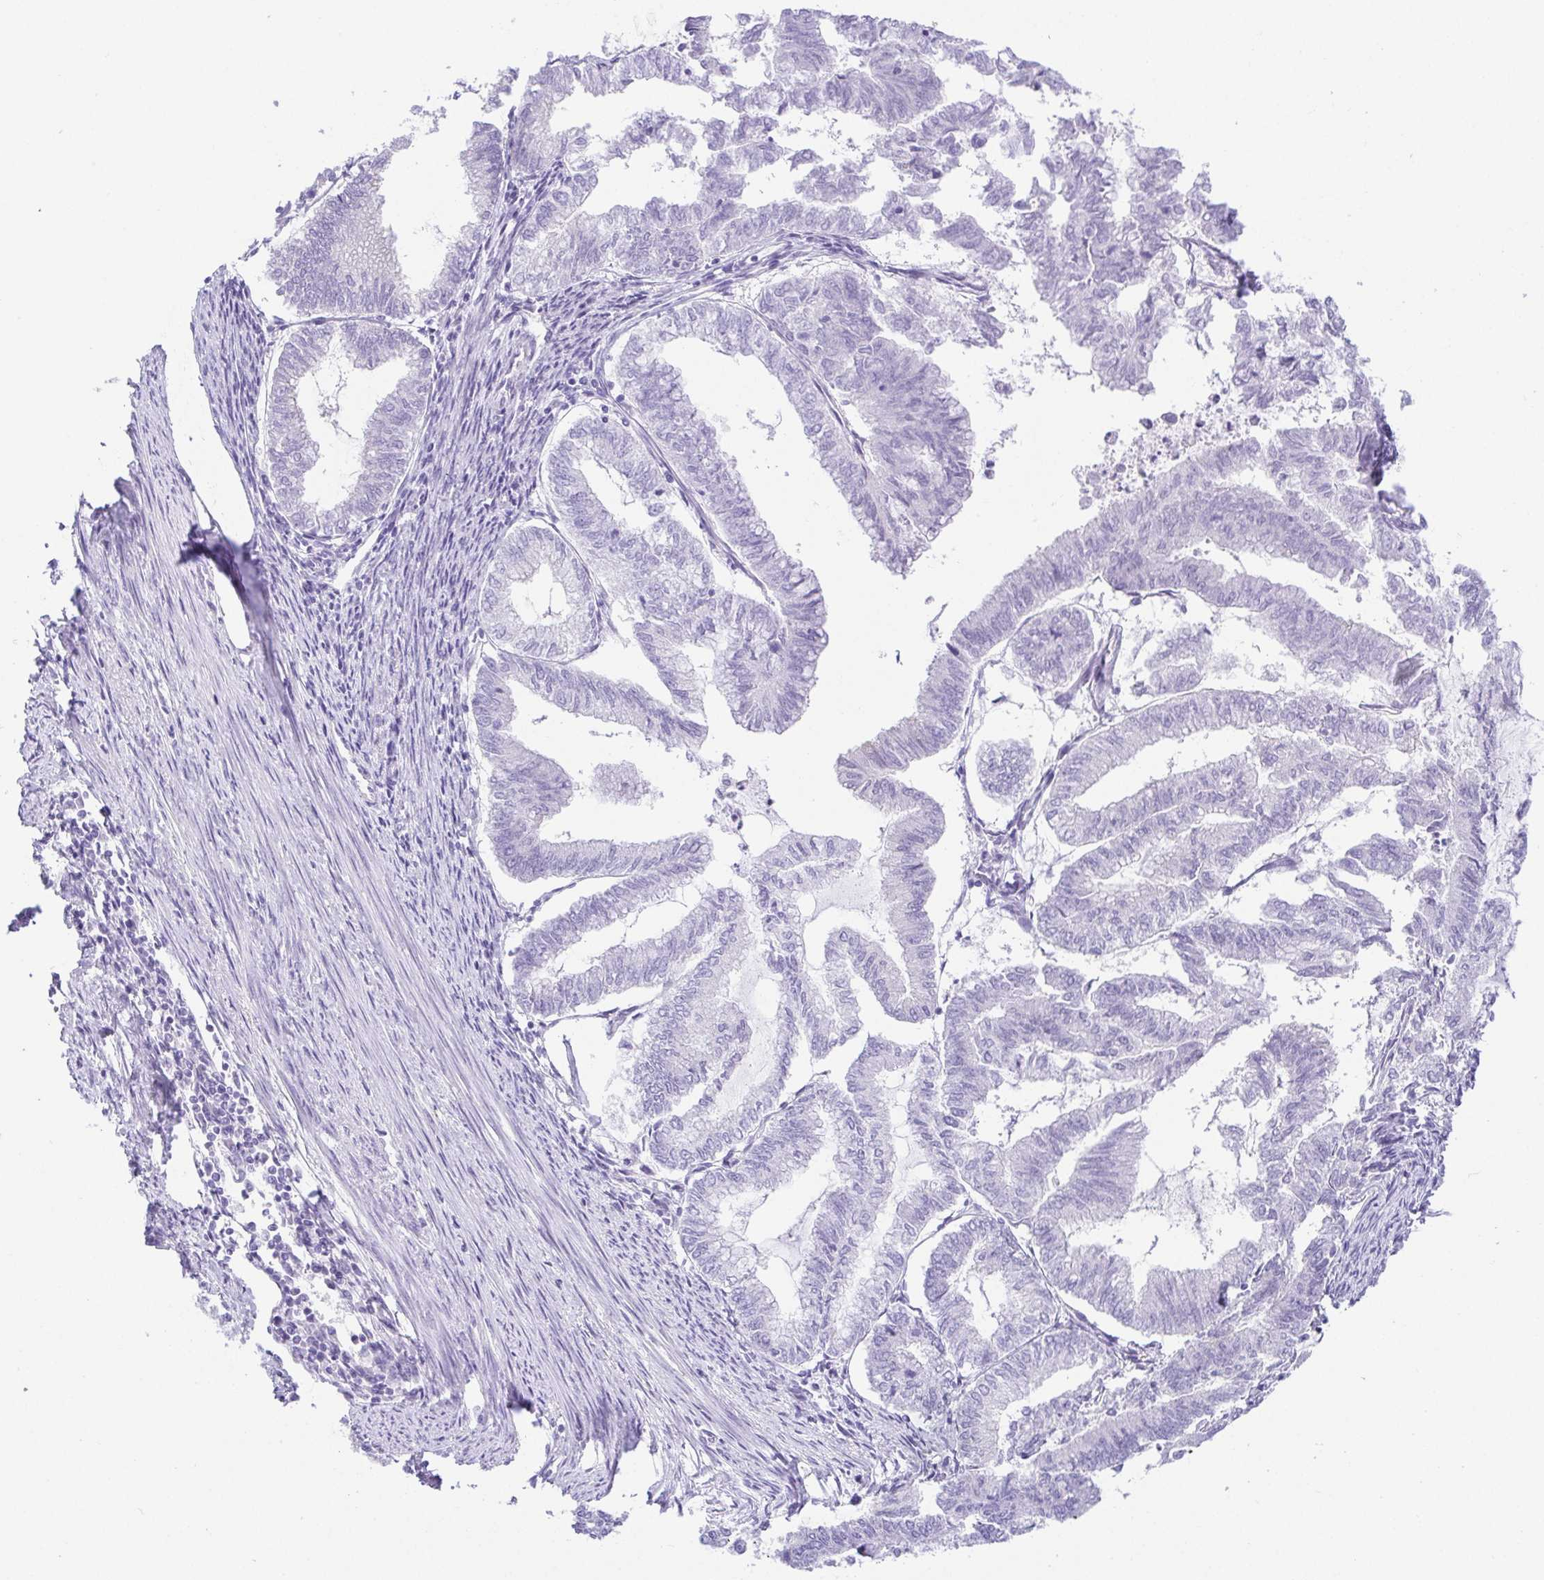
{"staining": {"intensity": "negative", "quantity": "none", "location": "none"}, "tissue": "endometrial cancer", "cell_type": "Tumor cells", "image_type": "cancer", "snomed": [{"axis": "morphology", "description": "Adenocarcinoma, NOS"}, {"axis": "topography", "description": "Endometrium"}], "caption": "Immunohistochemical staining of human endometrial cancer exhibits no significant expression in tumor cells.", "gene": "KRTDAP", "patient": {"sex": "female", "age": 79}}